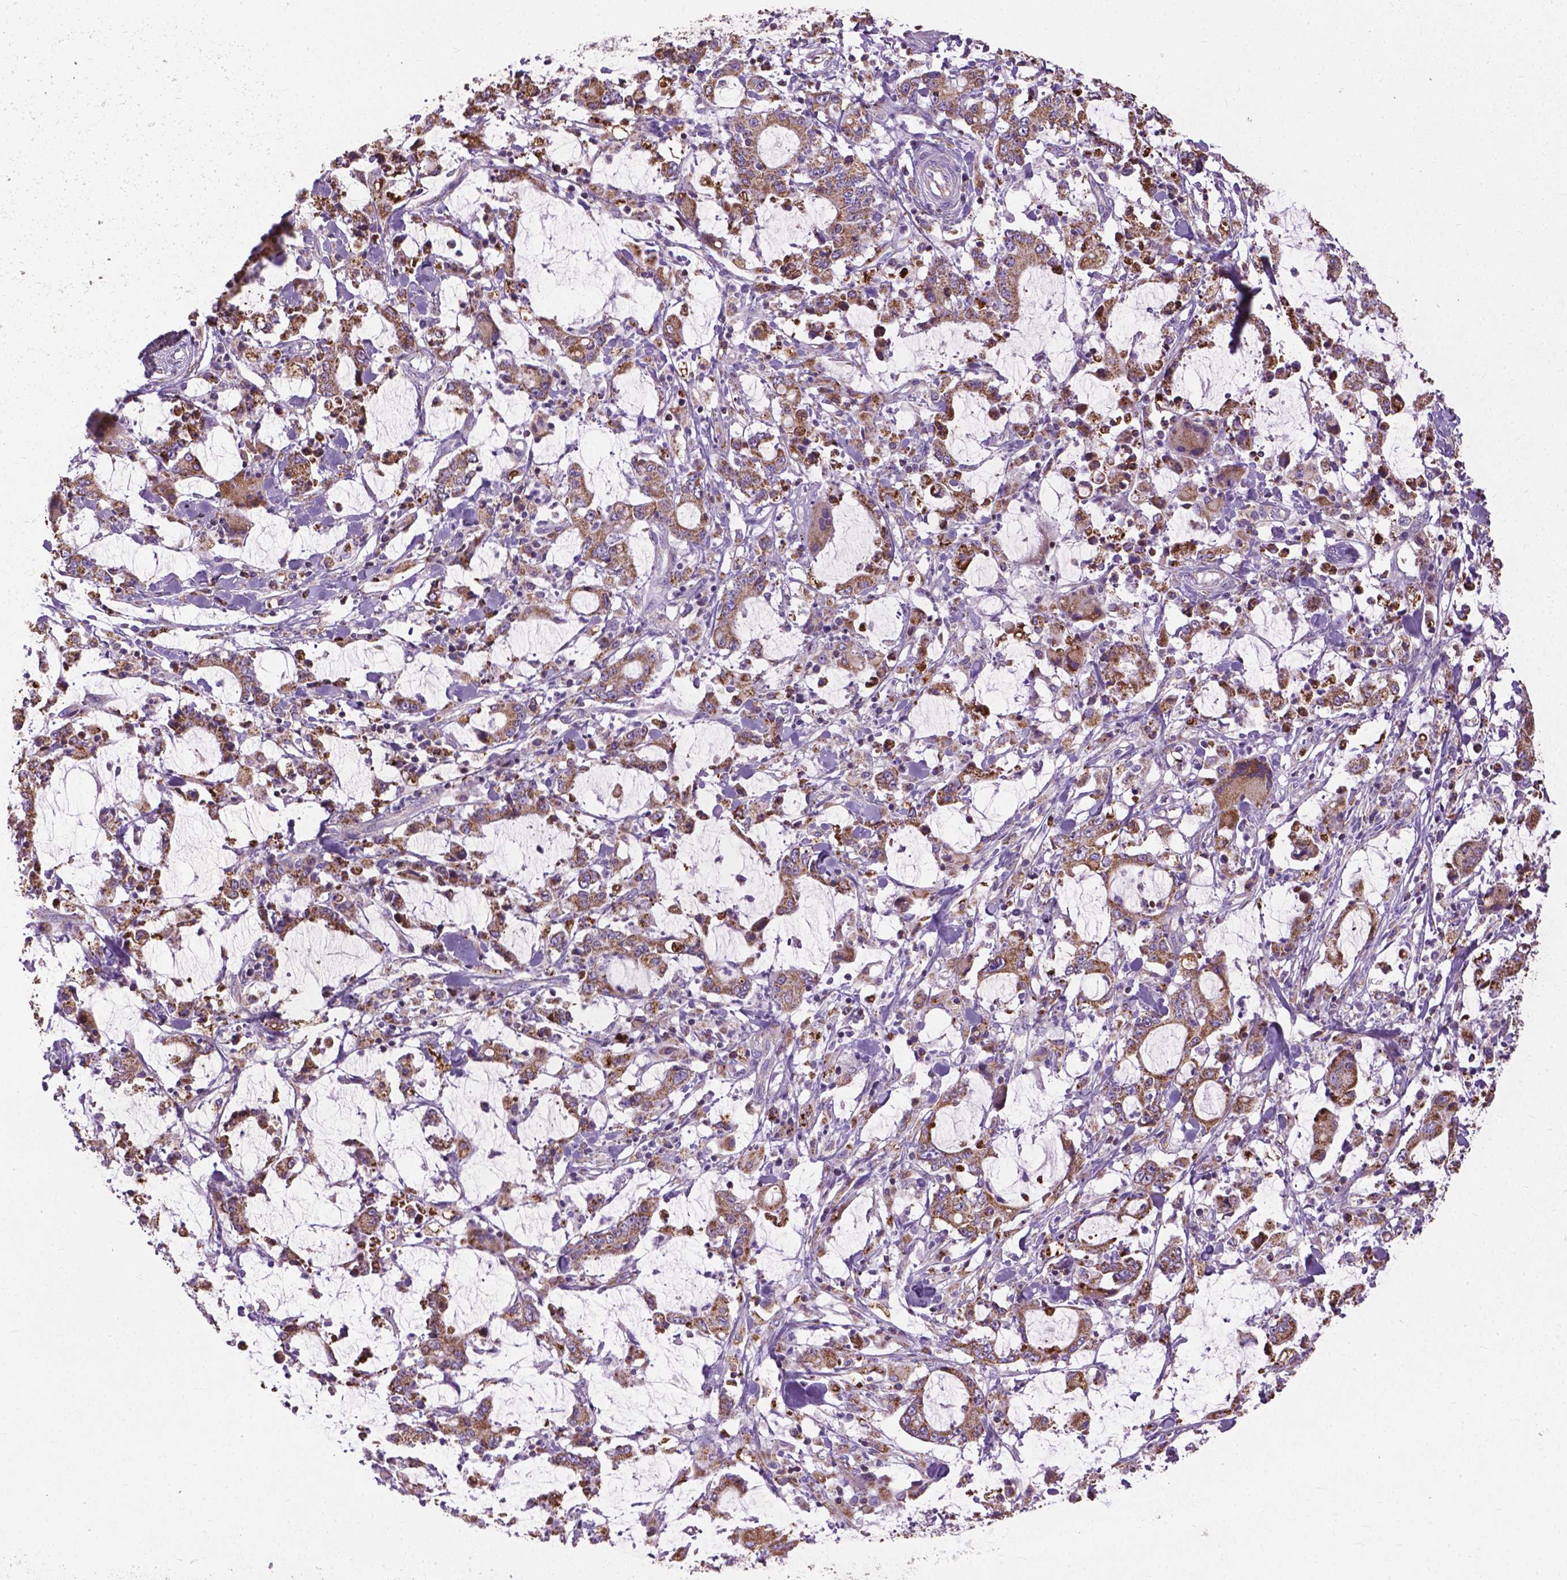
{"staining": {"intensity": "moderate", "quantity": ">75%", "location": "cytoplasmic/membranous"}, "tissue": "stomach cancer", "cell_type": "Tumor cells", "image_type": "cancer", "snomed": [{"axis": "morphology", "description": "Adenocarcinoma, NOS"}, {"axis": "topography", "description": "Stomach, upper"}], "caption": "A photomicrograph of human adenocarcinoma (stomach) stained for a protein exhibits moderate cytoplasmic/membranous brown staining in tumor cells.", "gene": "VDAC1", "patient": {"sex": "male", "age": 68}}